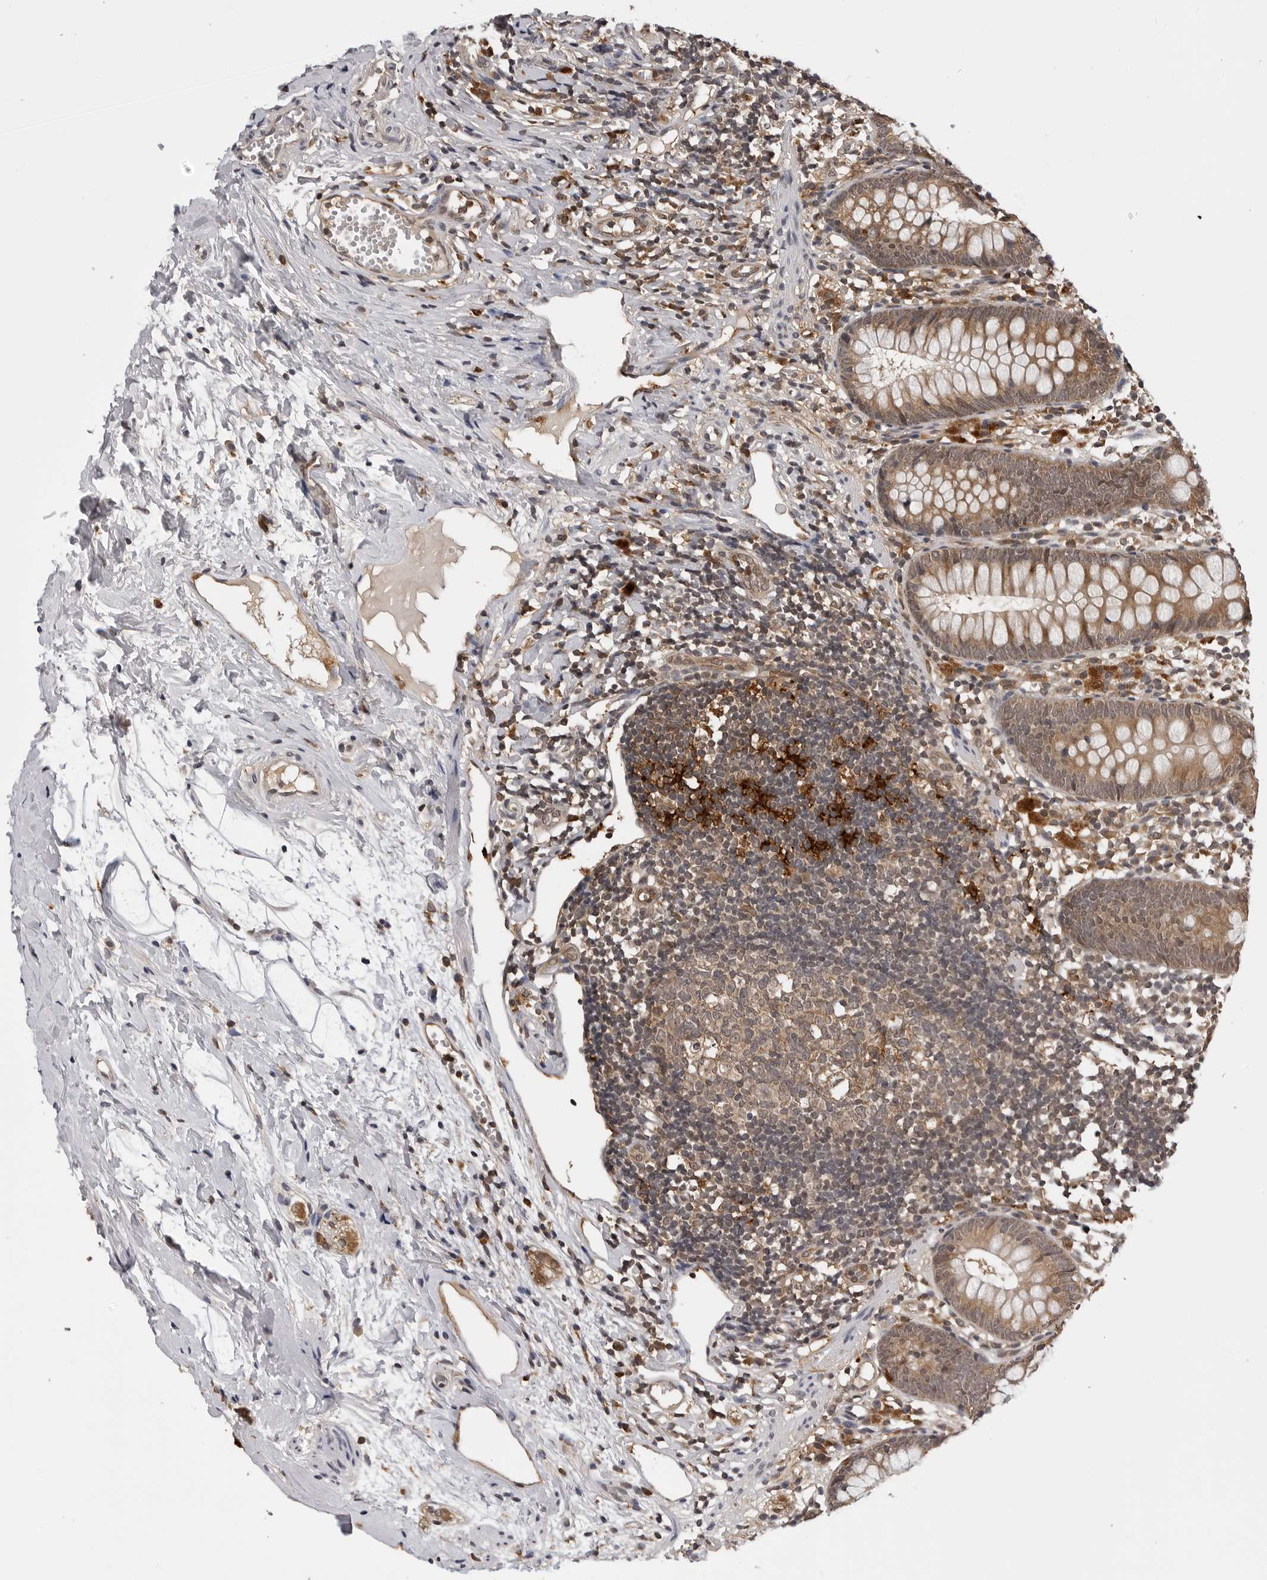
{"staining": {"intensity": "moderate", "quantity": ">75%", "location": "cytoplasmic/membranous"}, "tissue": "appendix", "cell_type": "Glandular cells", "image_type": "normal", "snomed": [{"axis": "morphology", "description": "Normal tissue, NOS"}, {"axis": "topography", "description": "Appendix"}], "caption": "IHC of benign human appendix displays medium levels of moderate cytoplasmic/membranous positivity in approximately >75% of glandular cells.", "gene": "TRMT13", "patient": {"sex": "female", "age": 20}}